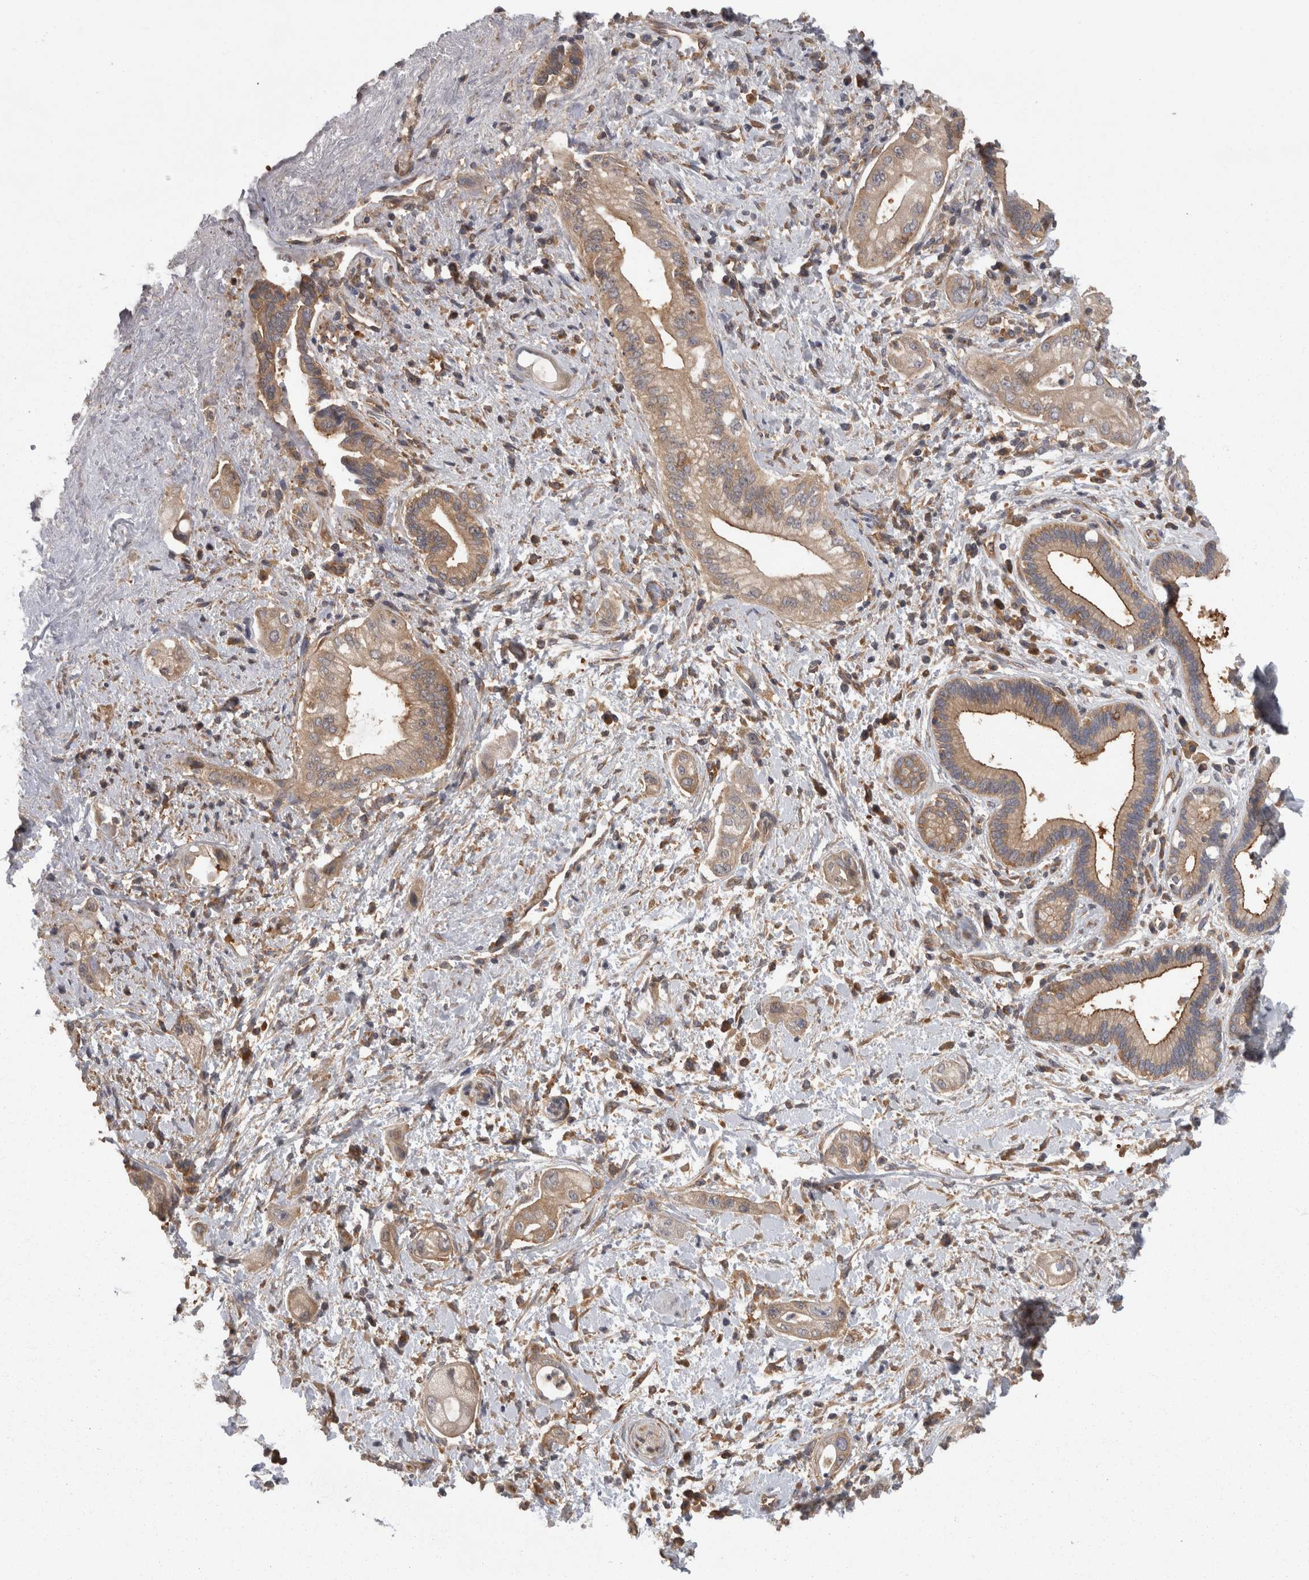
{"staining": {"intensity": "moderate", "quantity": ">75%", "location": "cytoplasmic/membranous"}, "tissue": "pancreatic cancer", "cell_type": "Tumor cells", "image_type": "cancer", "snomed": [{"axis": "morphology", "description": "Adenocarcinoma, NOS"}, {"axis": "topography", "description": "Pancreas"}], "caption": "Tumor cells display moderate cytoplasmic/membranous positivity in approximately >75% of cells in pancreatic cancer. Ihc stains the protein in brown and the nuclei are stained blue.", "gene": "SMCR8", "patient": {"sex": "male", "age": 58}}